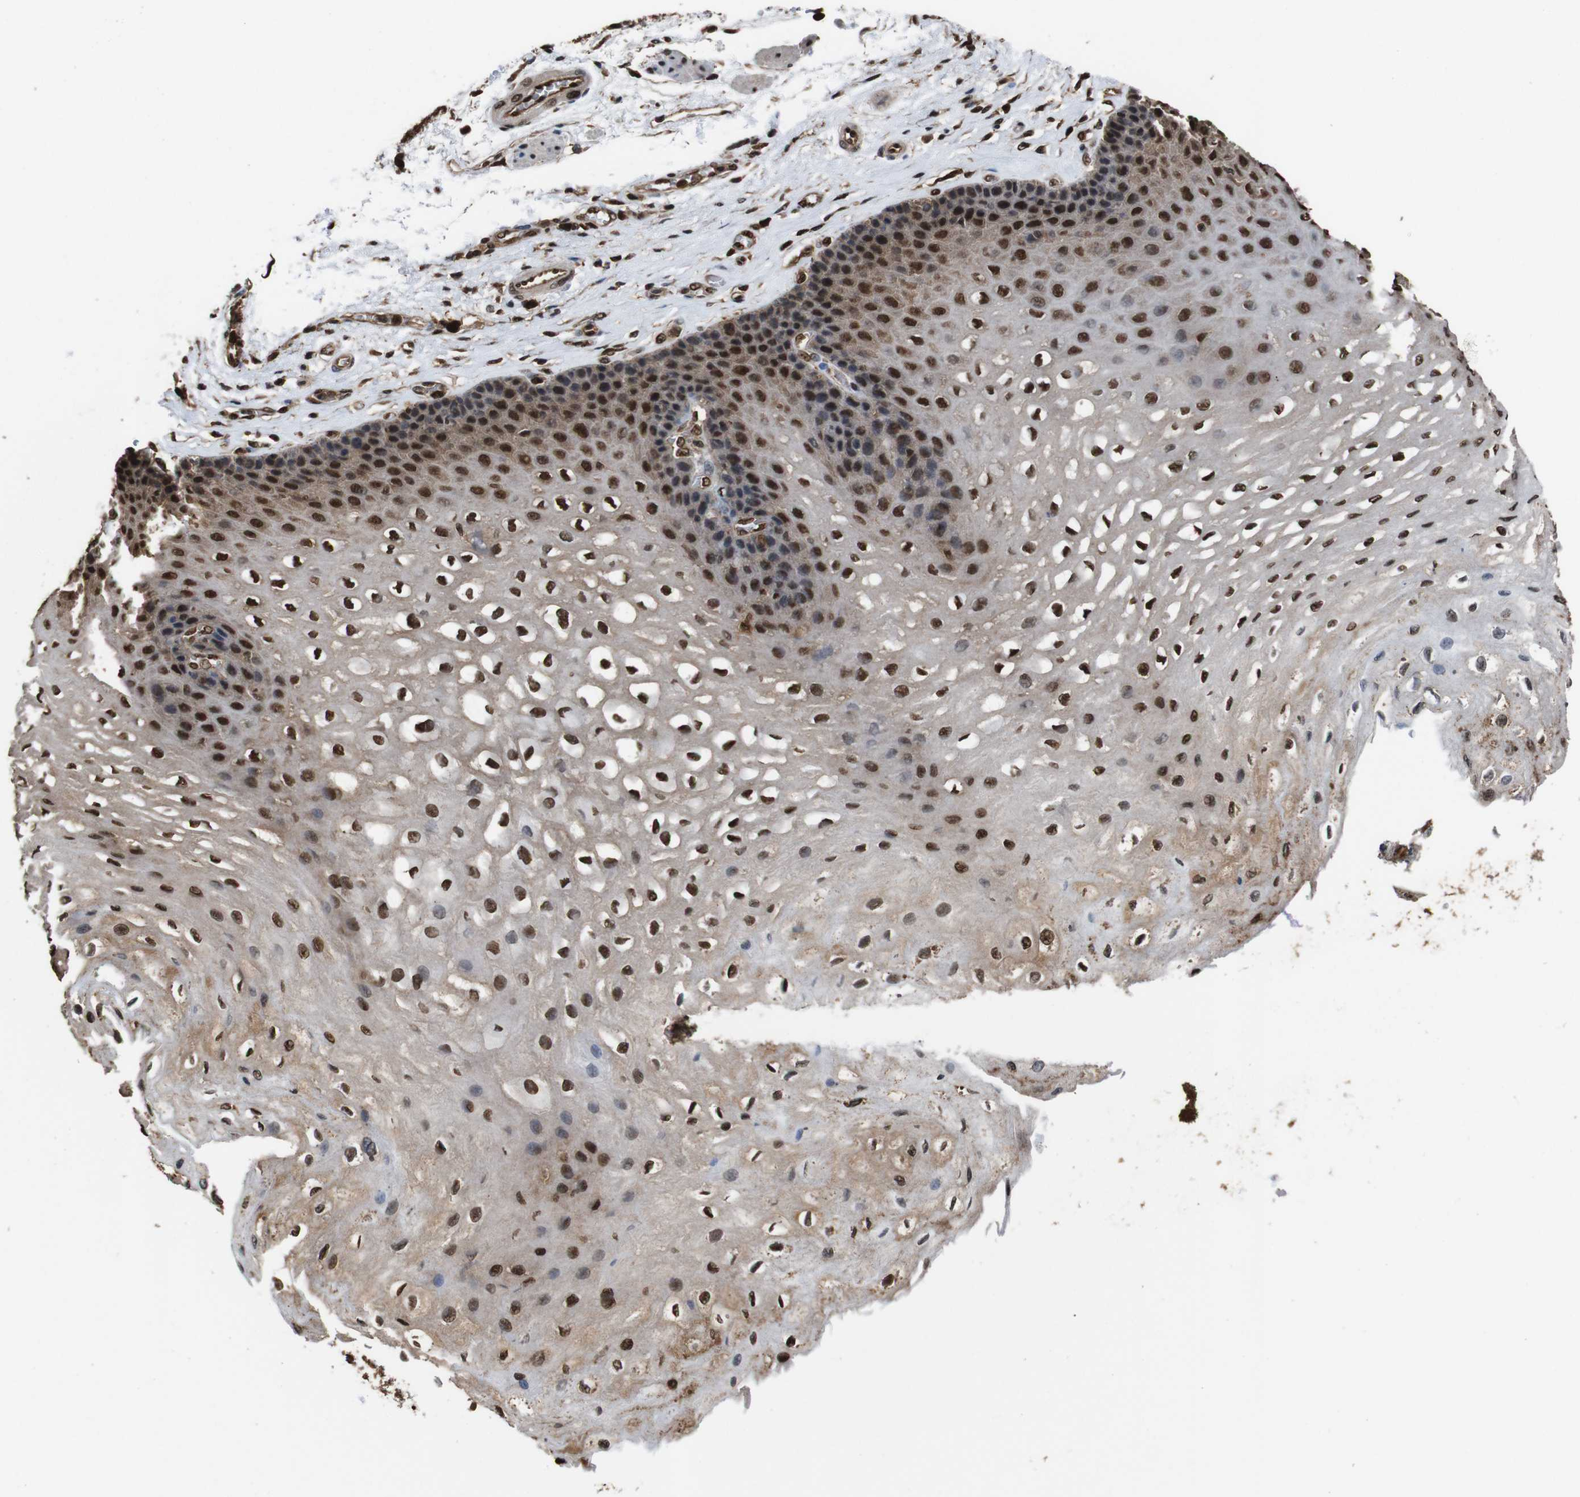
{"staining": {"intensity": "strong", "quantity": ">75%", "location": "cytoplasmic/membranous,nuclear"}, "tissue": "esophagus", "cell_type": "Squamous epithelial cells", "image_type": "normal", "snomed": [{"axis": "morphology", "description": "Normal tissue, NOS"}, {"axis": "topography", "description": "Esophagus"}], "caption": "Protein expression analysis of benign esophagus demonstrates strong cytoplasmic/membranous,nuclear staining in approximately >75% of squamous epithelial cells. (Brightfield microscopy of DAB IHC at high magnification).", "gene": "VCP", "patient": {"sex": "female", "age": 72}}